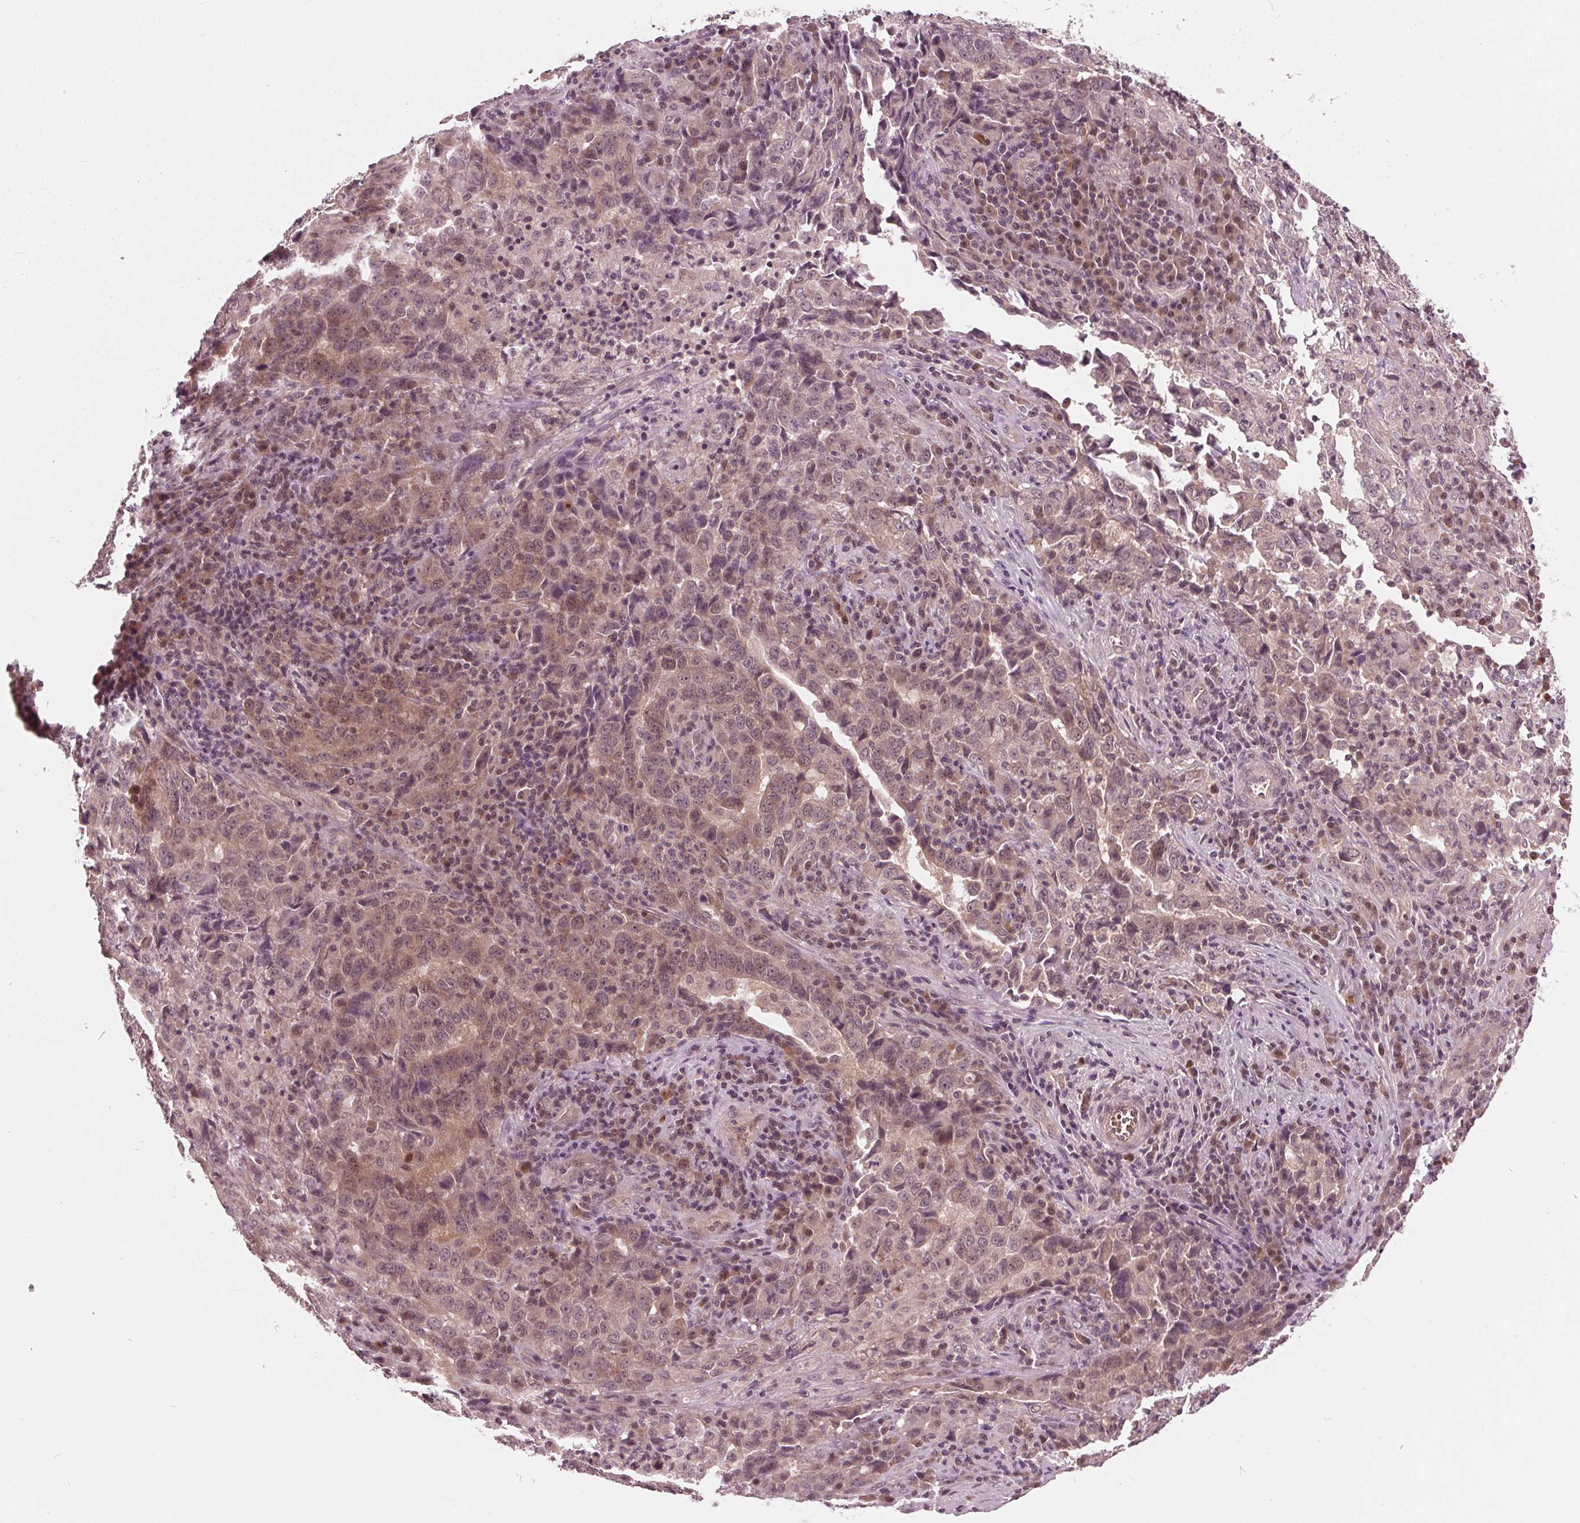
{"staining": {"intensity": "weak", "quantity": ">75%", "location": "cytoplasmic/membranous,nuclear"}, "tissue": "lung cancer", "cell_type": "Tumor cells", "image_type": "cancer", "snomed": [{"axis": "morphology", "description": "Adenocarcinoma, NOS"}, {"axis": "topography", "description": "Lung"}], "caption": "Protein expression analysis of lung adenocarcinoma displays weak cytoplasmic/membranous and nuclear staining in approximately >75% of tumor cells.", "gene": "UBALD1", "patient": {"sex": "male", "age": 67}}